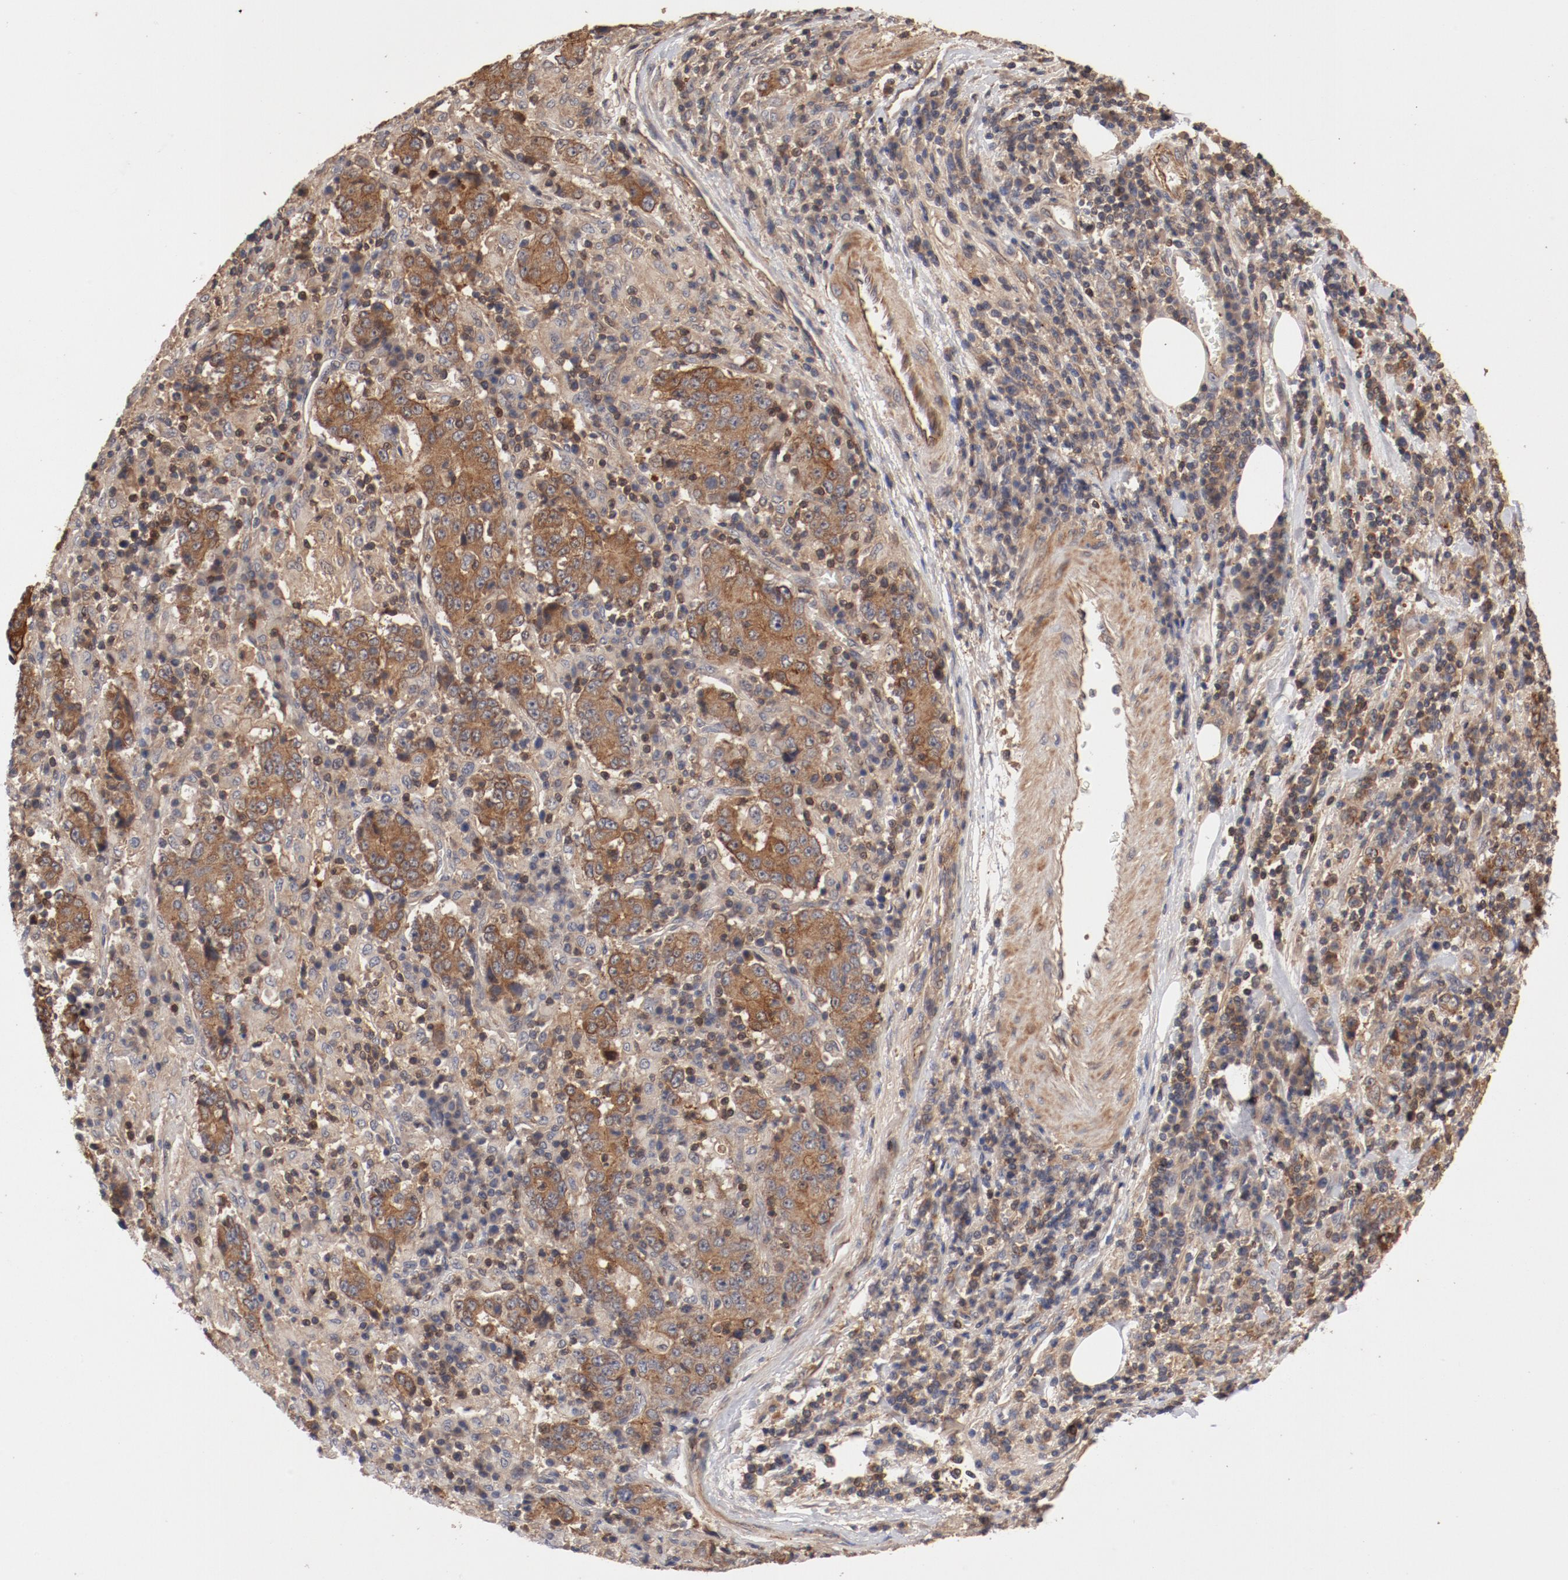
{"staining": {"intensity": "moderate", "quantity": ">75%", "location": "cytoplasmic/membranous"}, "tissue": "stomach cancer", "cell_type": "Tumor cells", "image_type": "cancer", "snomed": [{"axis": "morphology", "description": "Normal tissue, NOS"}, {"axis": "morphology", "description": "Adenocarcinoma, NOS"}, {"axis": "topography", "description": "Stomach, upper"}, {"axis": "topography", "description": "Stomach"}], "caption": "A brown stain highlights moderate cytoplasmic/membranous staining of a protein in human adenocarcinoma (stomach) tumor cells.", "gene": "GUF1", "patient": {"sex": "male", "age": 59}}